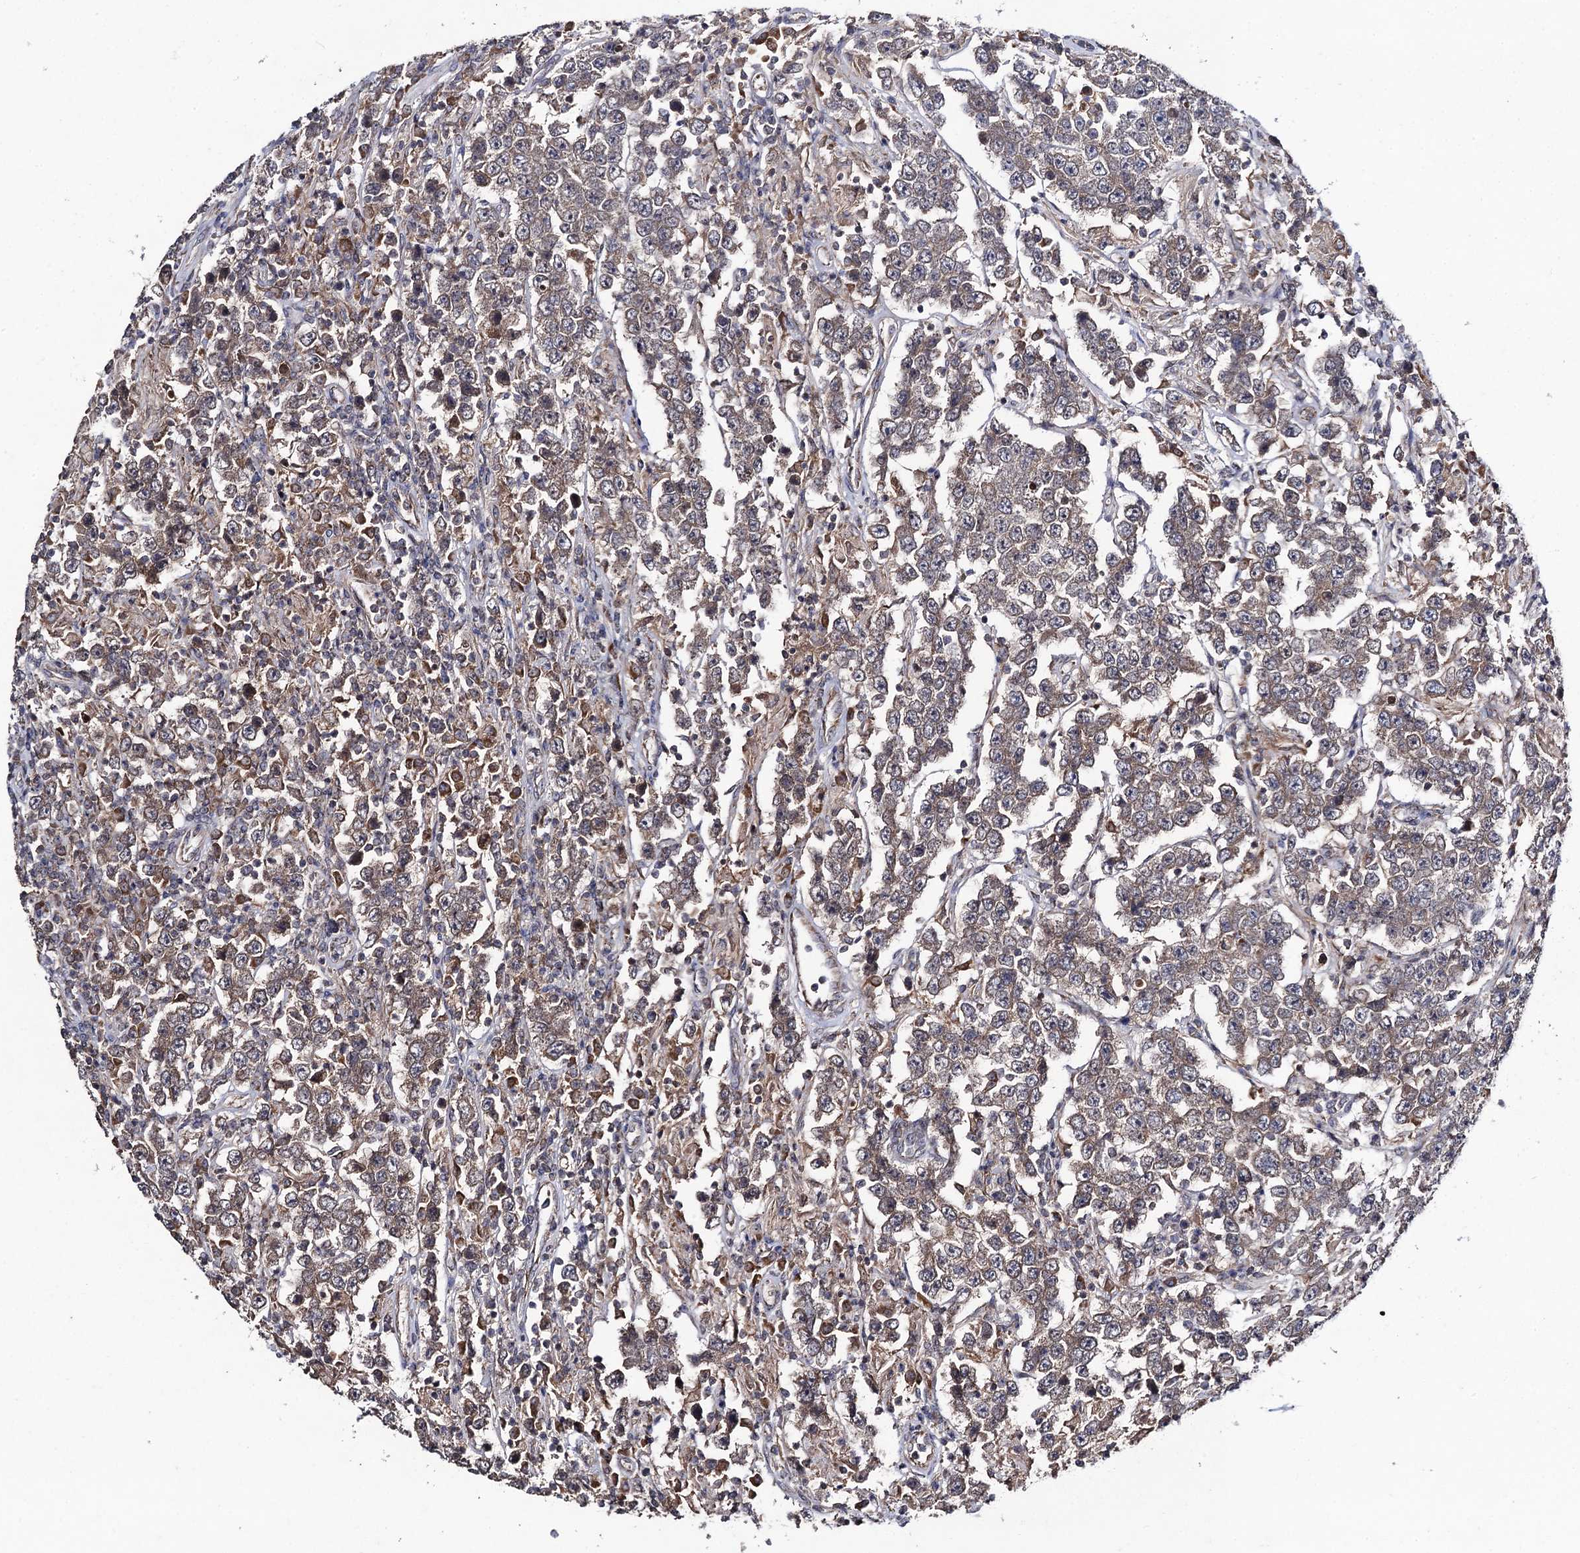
{"staining": {"intensity": "weak", "quantity": "25%-75%", "location": "cytoplasmic/membranous"}, "tissue": "testis cancer", "cell_type": "Tumor cells", "image_type": "cancer", "snomed": [{"axis": "morphology", "description": "Normal tissue, NOS"}, {"axis": "morphology", "description": "Urothelial carcinoma, High grade"}, {"axis": "morphology", "description": "Seminoma, NOS"}, {"axis": "morphology", "description": "Carcinoma, Embryonal, NOS"}, {"axis": "topography", "description": "Urinary bladder"}, {"axis": "topography", "description": "Testis"}], "caption": "Protein expression analysis of human testis cancer reveals weak cytoplasmic/membranous positivity in about 25%-75% of tumor cells. (DAB IHC, brown staining for protein, blue staining for nuclei).", "gene": "VPS37D", "patient": {"sex": "male", "age": 41}}